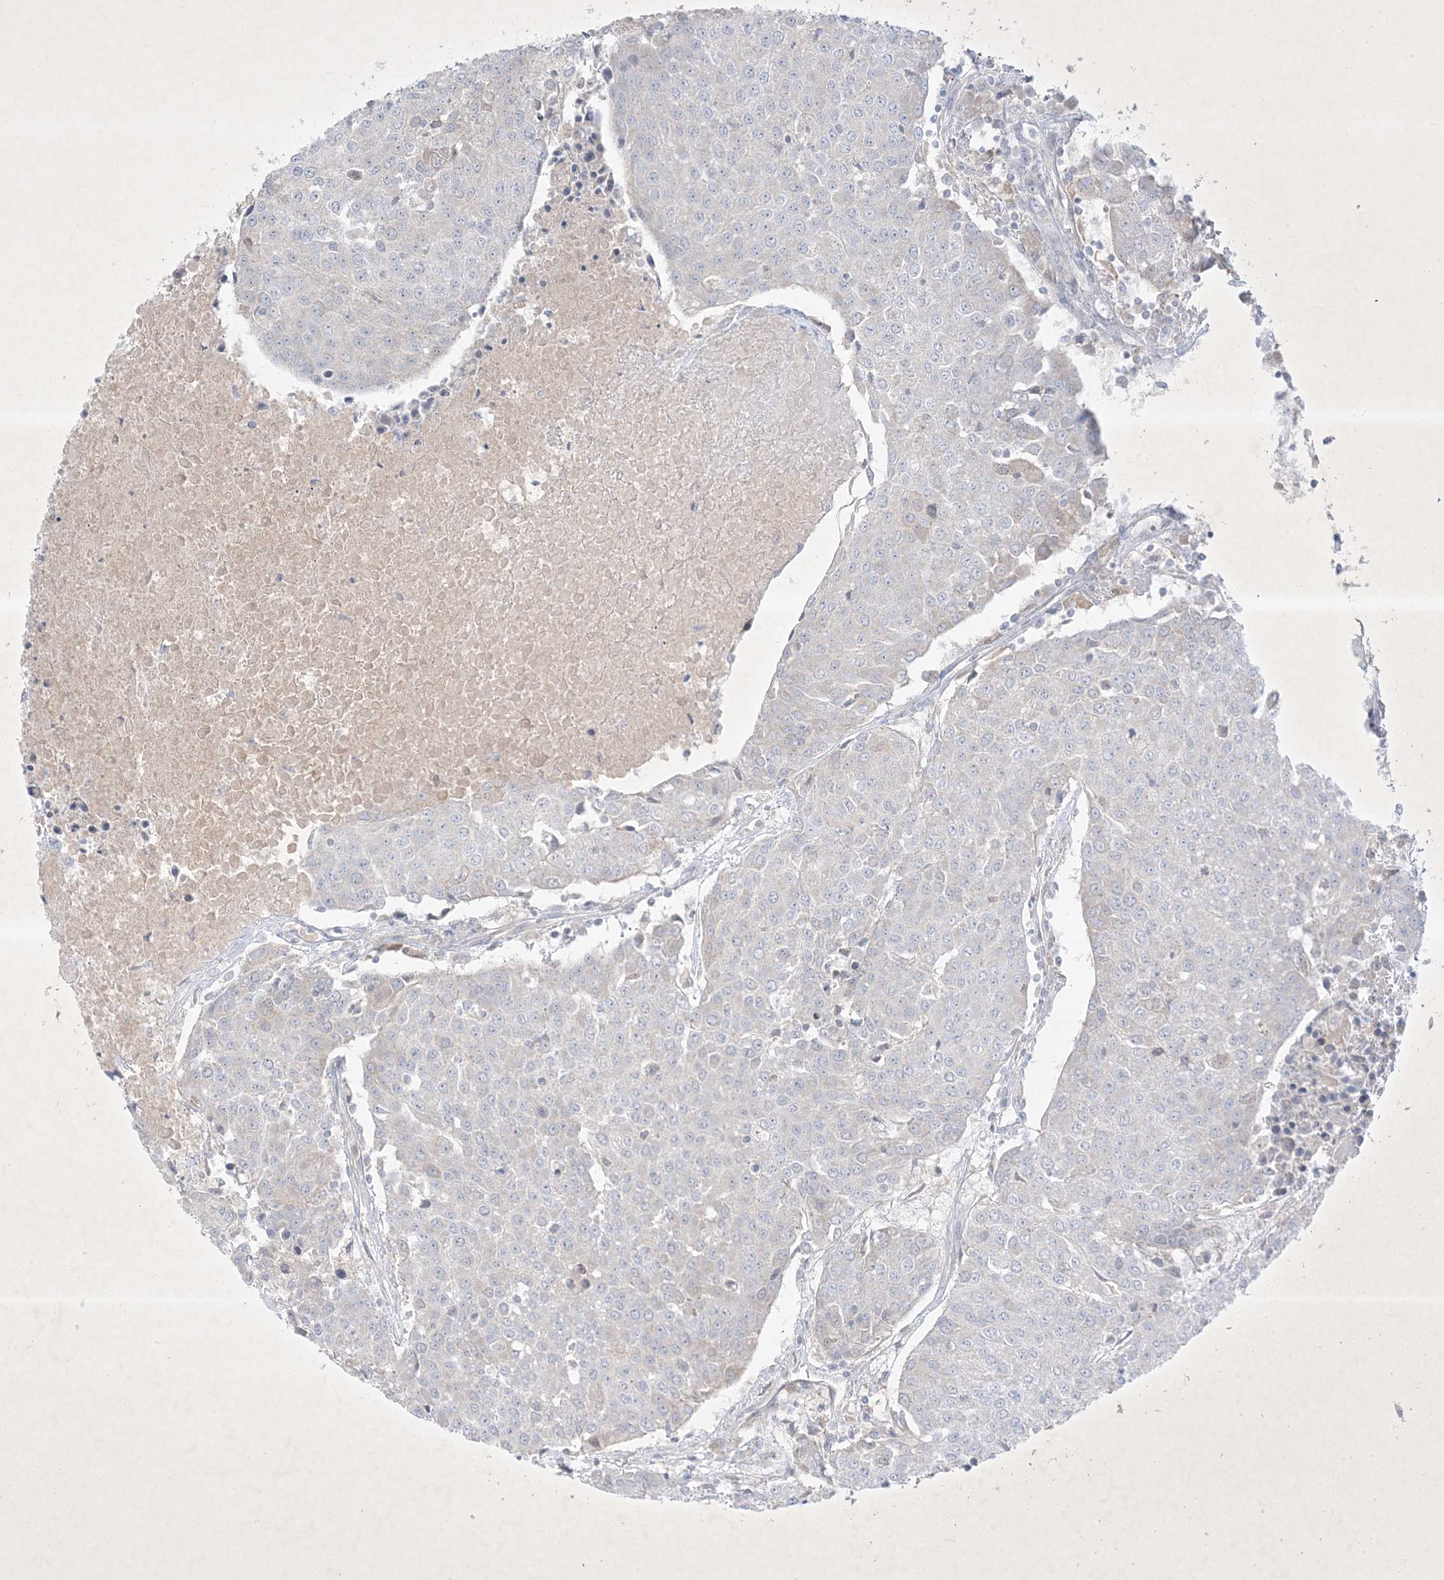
{"staining": {"intensity": "negative", "quantity": "none", "location": "none"}, "tissue": "urothelial cancer", "cell_type": "Tumor cells", "image_type": "cancer", "snomed": [{"axis": "morphology", "description": "Urothelial carcinoma, High grade"}, {"axis": "topography", "description": "Urinary bladder"}], "caption": "A photomicrograph of urothelial carcinoma (high-grade) stained for a protein exhibits no brown staining in tumor cells.", "gene": "PLEKHA3", "patient": {"sex": "female", "age": 85}}